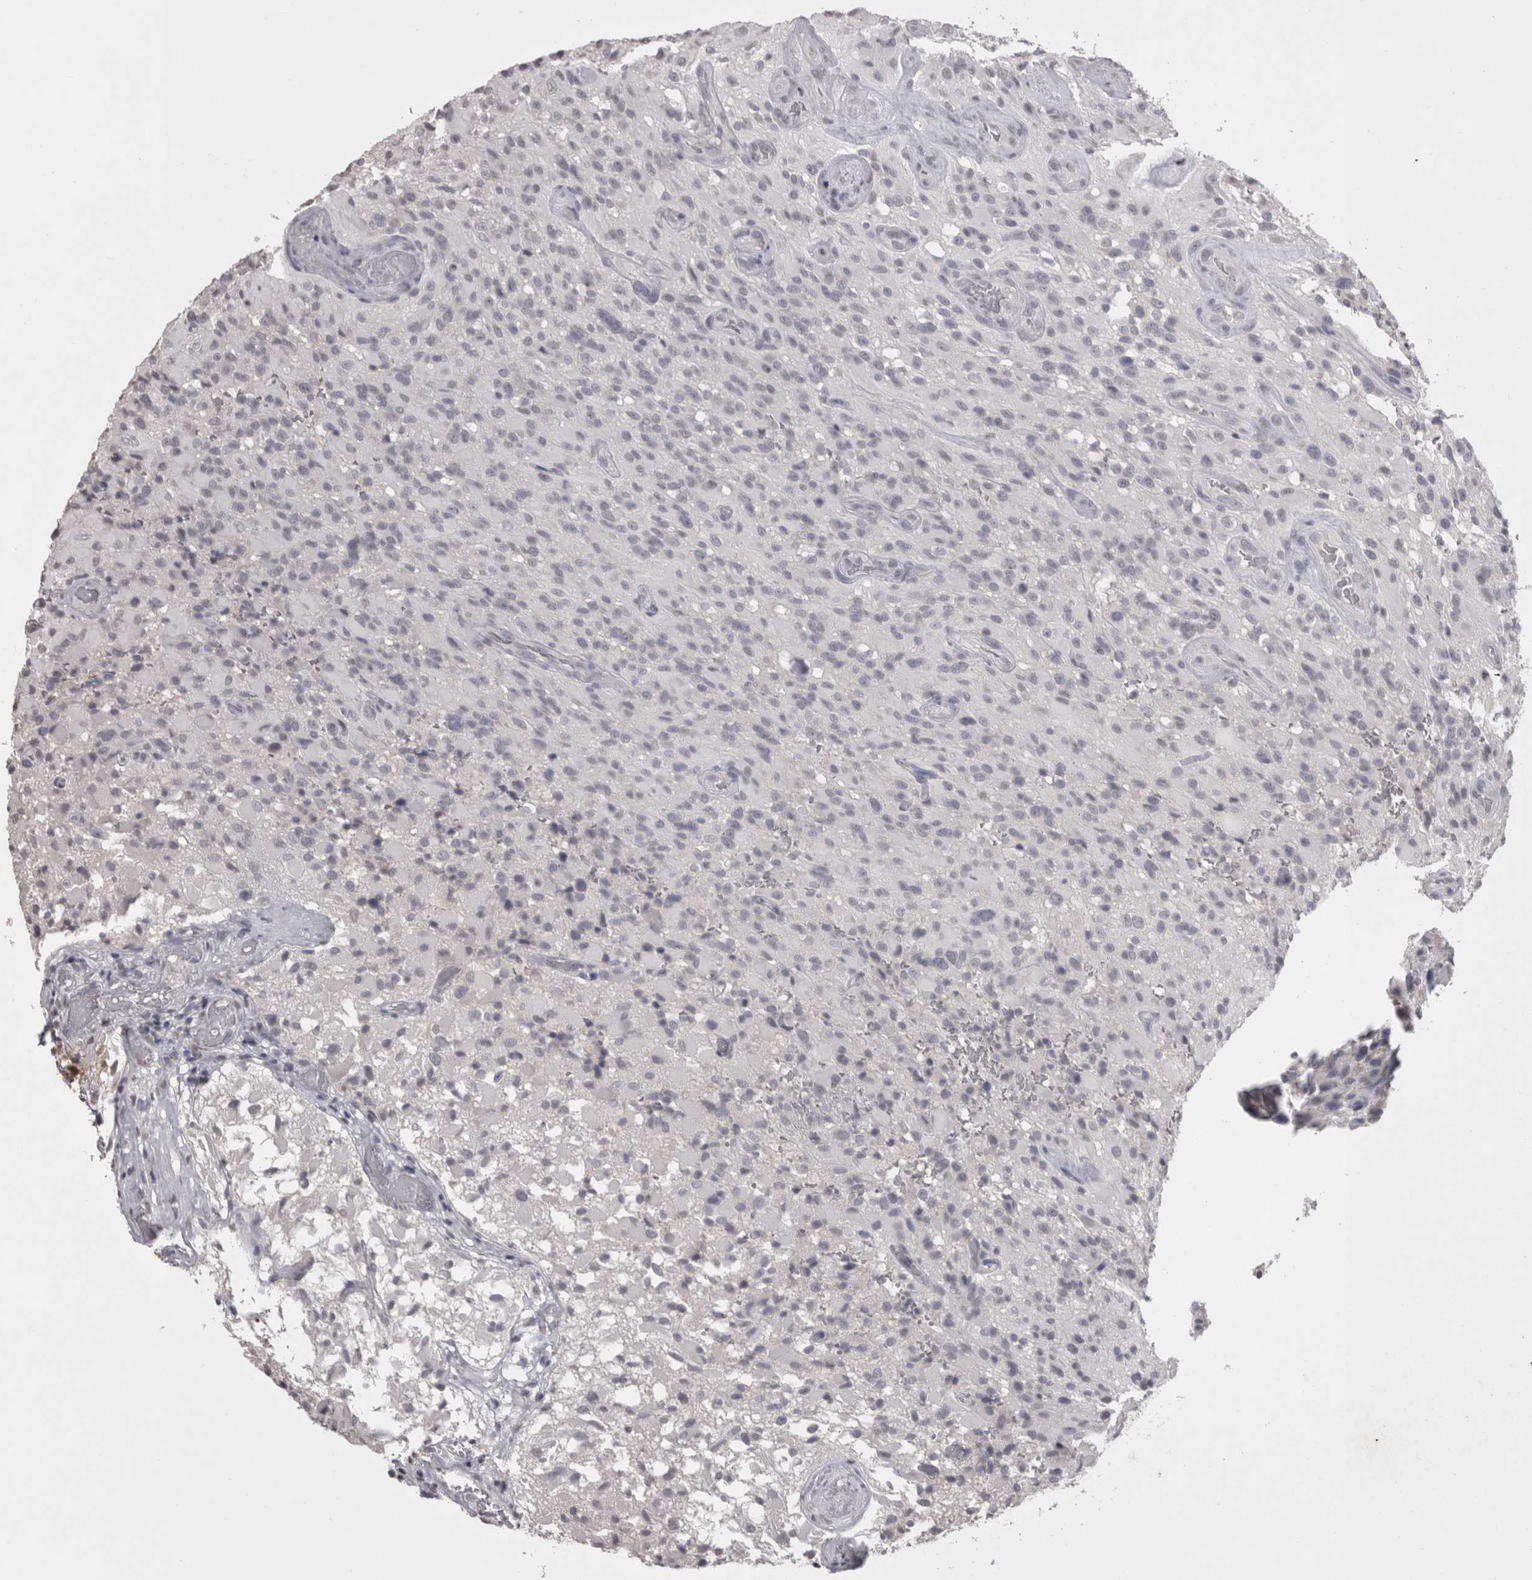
{"staining": {"intensity": "negative", "quantity": "none", "location": "none"}, "tissue": "glioma", "cell_type": "Tumor cells", "image_type": "cancer", "snomed": [{"axis": "morphology", "description": "Glioma, malignant, High grade"}, {"axis": "topography", "description": "Brain"}], "caption": "The micrograph demonstrates no staining of tumor cells in glioma.", "gene": "LAX1", "patient": {"sex": "male", "age": 71}}